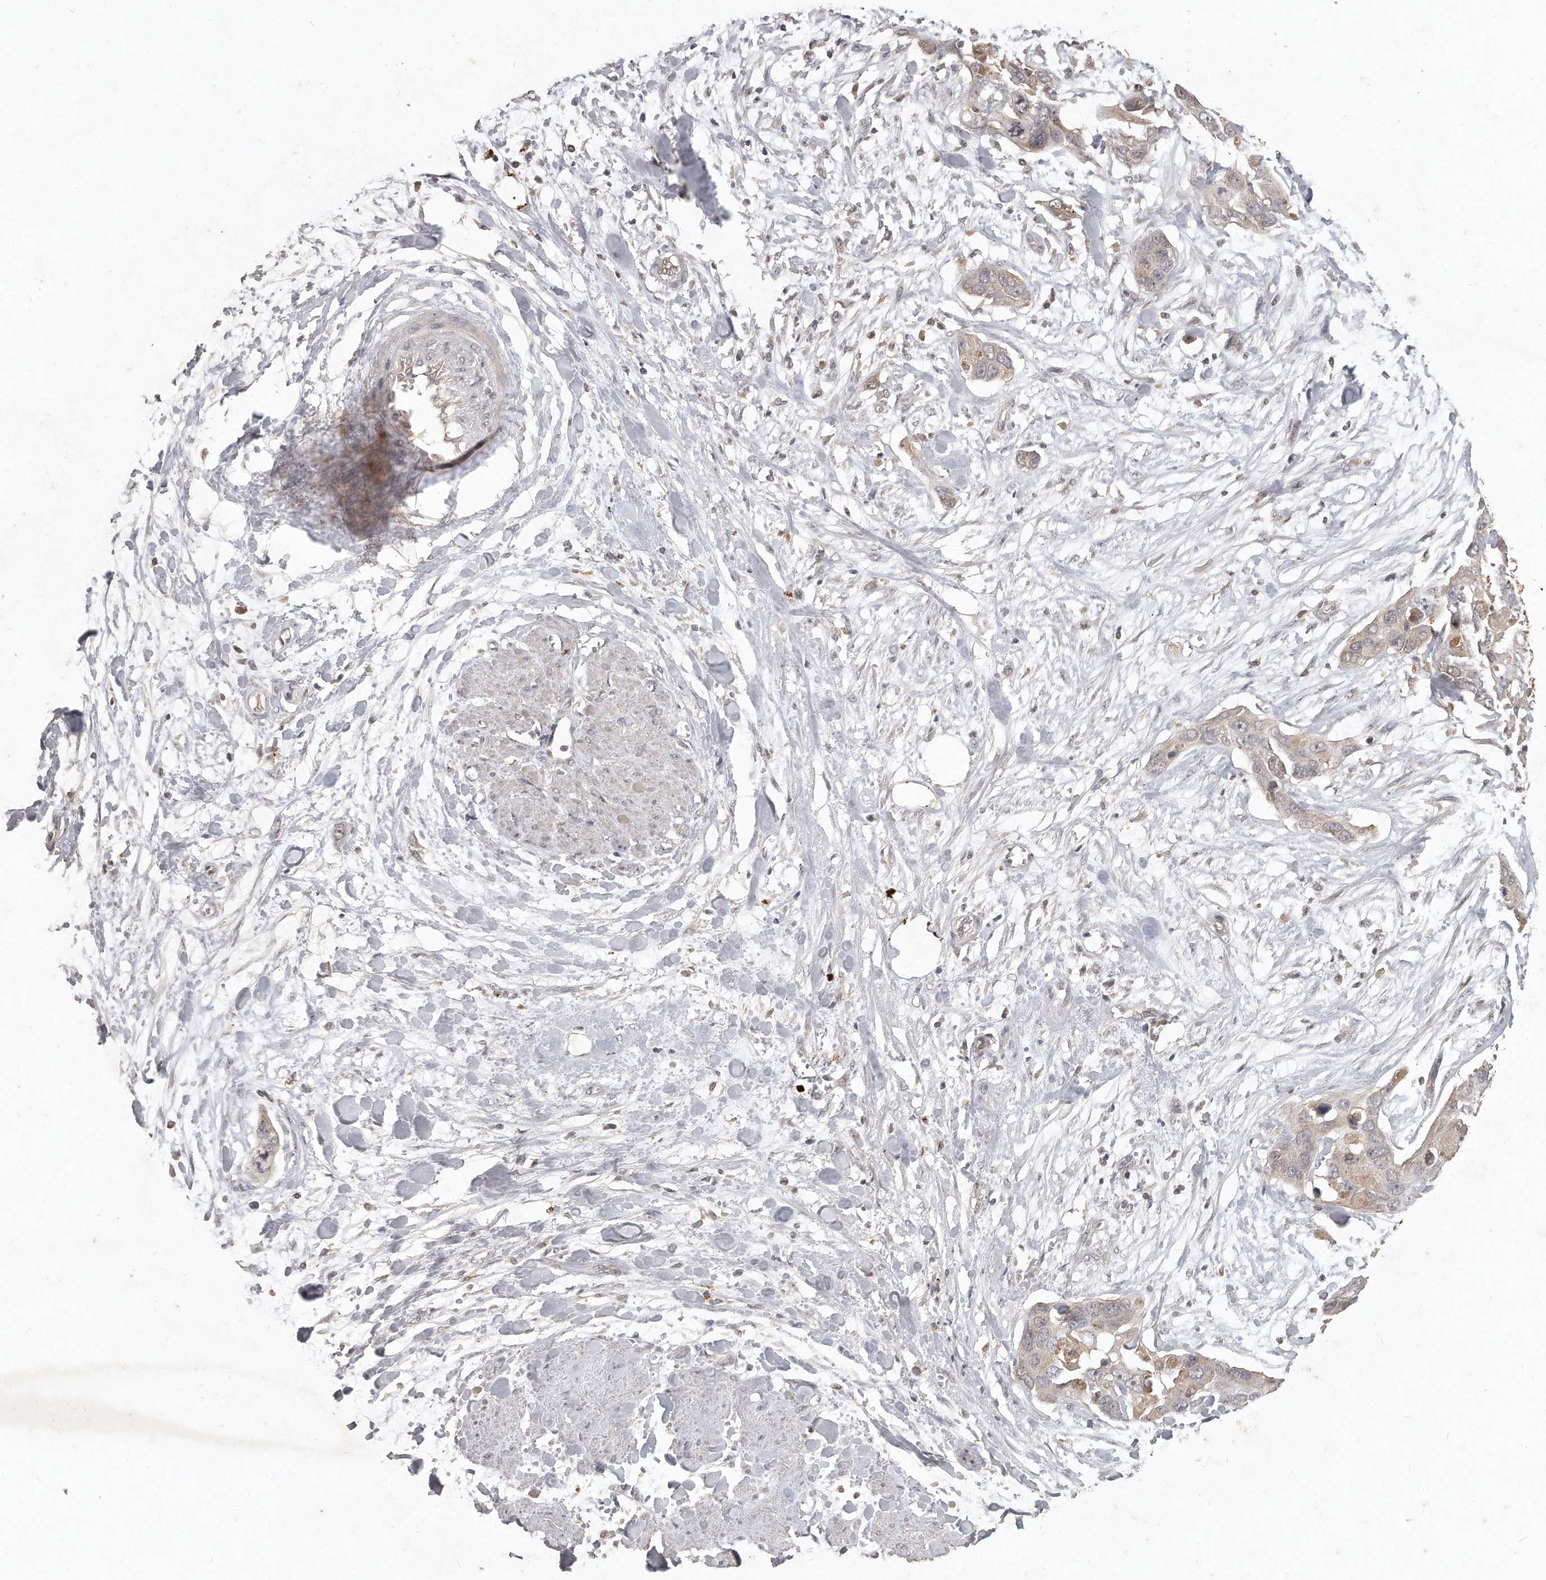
{"staining": {"intensity": "weak", "quantity": "25%-75%", "location": "cytoplasmic/membranous"}, "tissue": "pancreatic cancer", "cell_type": "Tumor cells", "image_type": "cancer", "snomed": [{"axis": "morphology", "description": "Adenocarcinoma, NOS"}, {"axis": "topography", "description": "Pancreas"}], "caption": "Tumor cells exhibit weak cytoplasmic/membranous expression in about 25%-75% of cells in pancreatic cancer. (brown staining indicates protein expression, while blue staining denotes nuclei).", "gene": "LGALS8", "patient": {"sex": "female", "age": 60}}